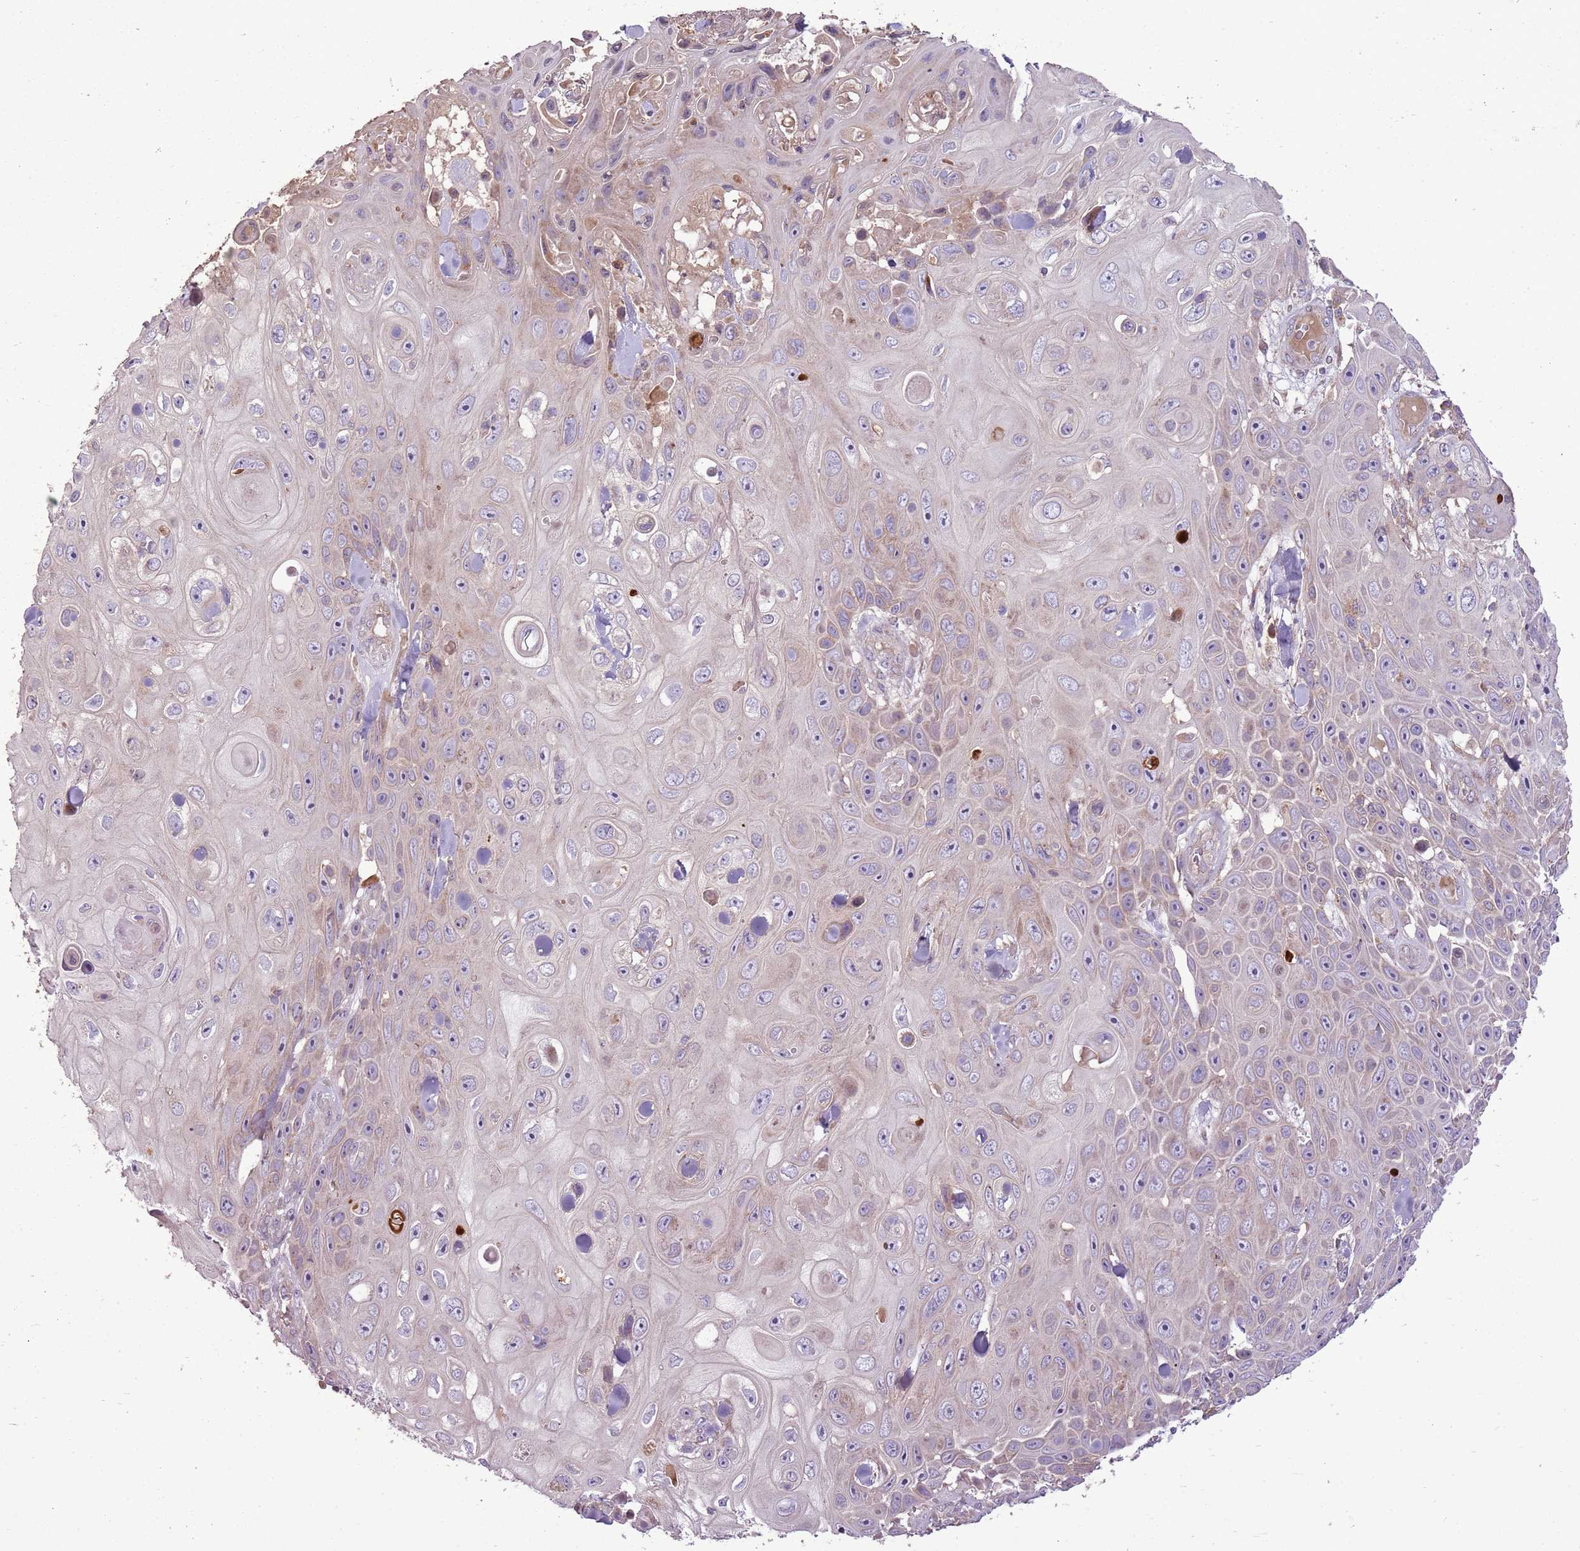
{"staining": {"intensity": "weak", "quantity": "<25%", "location": "cytoplasmic/membranous"}, "tissue": "skin cancer", "cell_type": "Tumor cells", "image_type": "cancer", "snomed": [{"axis": "morphology", "description": "Squamous cell carcinoma, NOS"}, {"axis": "topography", "description": "Skin"}], "caption": "A histopathology image of skin cancer stained for a protein reveals no brown staining in tumor cells. Nuclei are stained in blue.", "gene": "ANKRD24", "patient": {"sex": "male", "age": 82}}